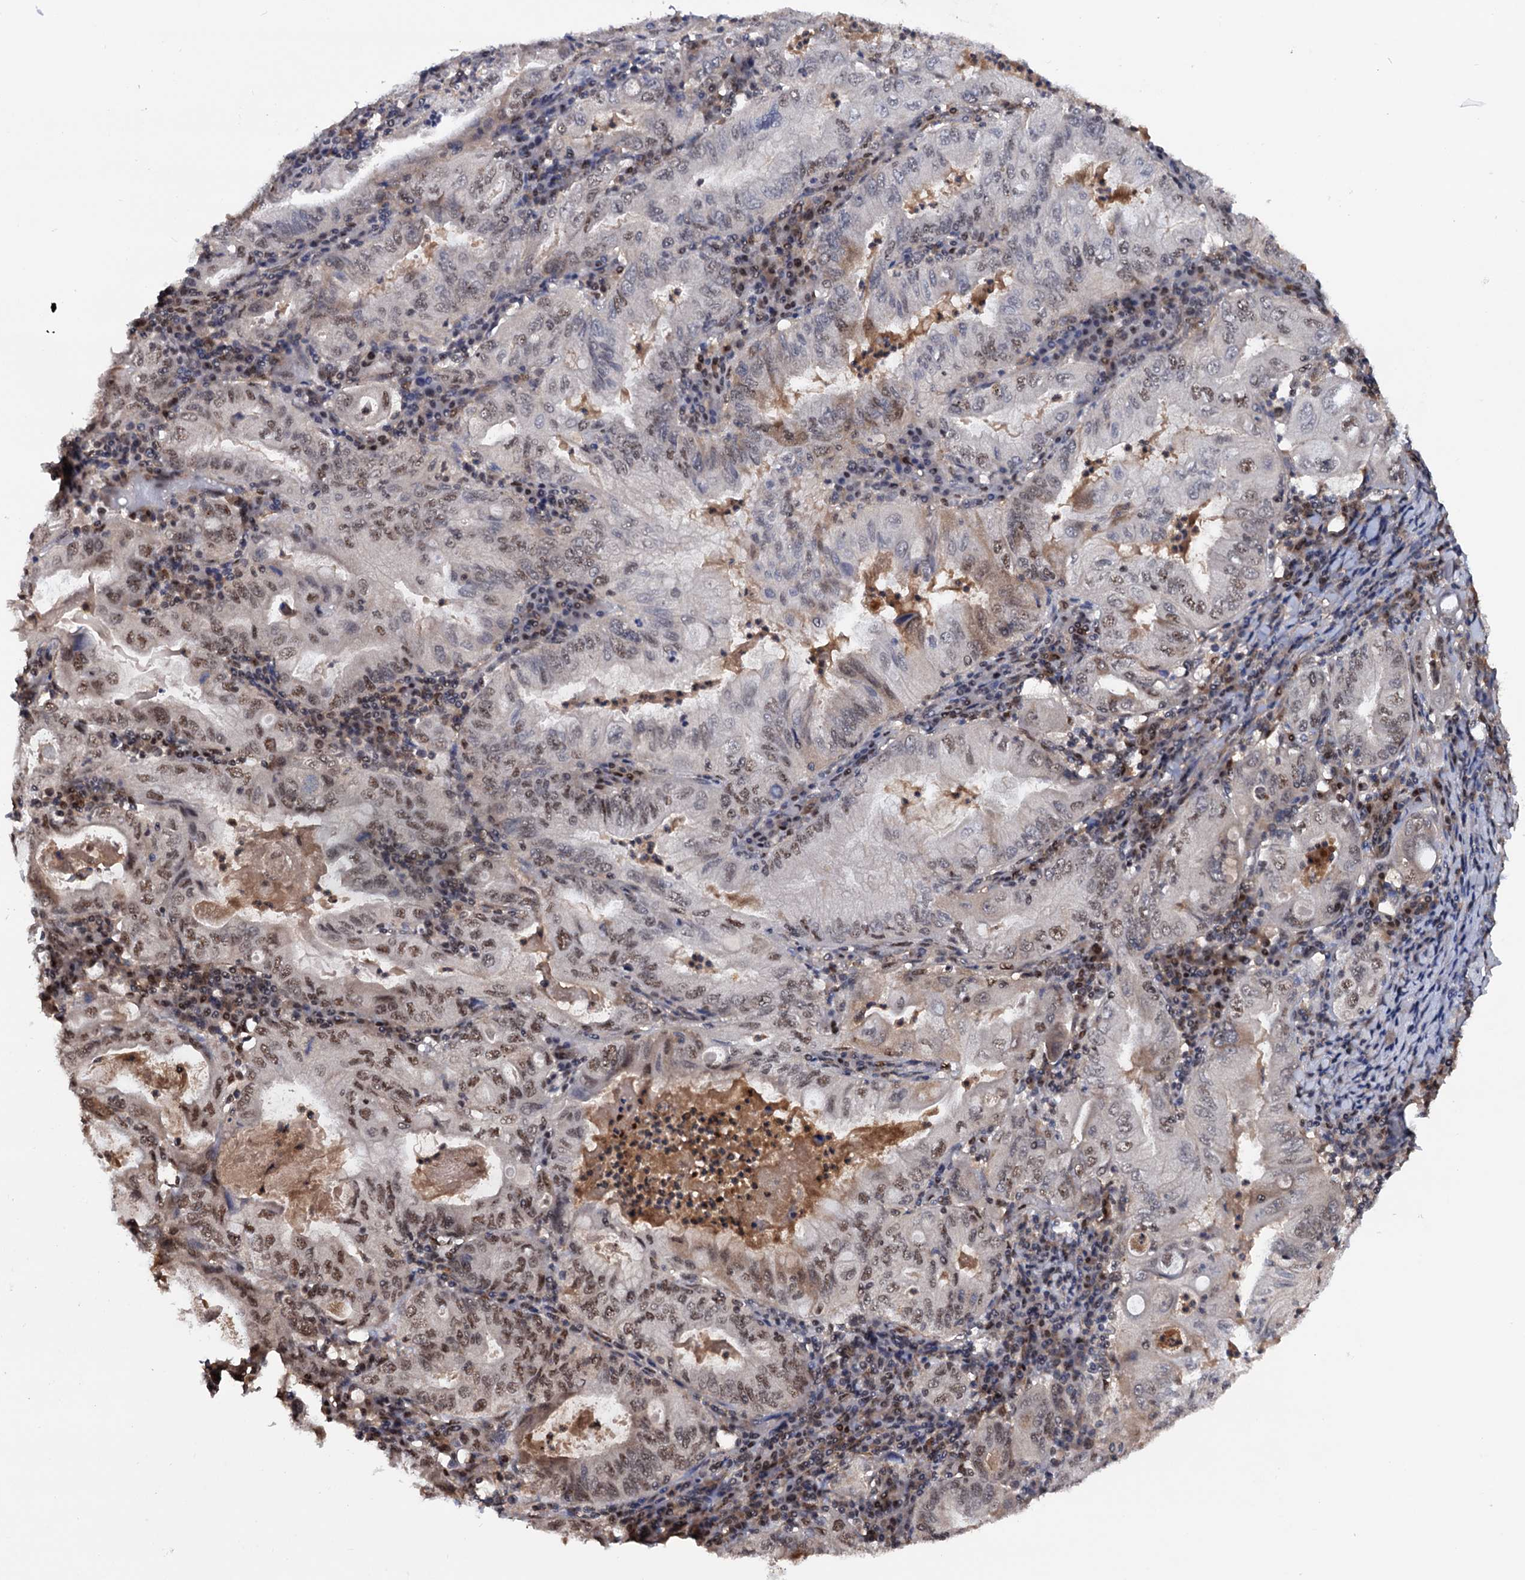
{"staining": {"intensity": "moderate", "quantity": "25%-75%", "location": "nuclear"}, "tissue": "stomach cancer", "cell_type": "Tumor cells", "image_type": "cancer", "snomed": [{"axis": "morphology", "description": "Normal tissue, NOS"}, {"axis": "morphology", "description": "Adenocarcinoma, NOS"}, {"axis": "topography", "description": "Esophagus"}, {"axis": "topography", "description": "Stomach, upper"}, {"axis": "topography", "description": "Peripheral nerve tissue"}], "caption": "Immunohistochemical staining of stomach cancer exhibits medium levels of moderate nuclear expression in about 25%-75% of tumor cells.", "gene": "TBC1D12", "patient": {"sex": "male", "age": 62}}